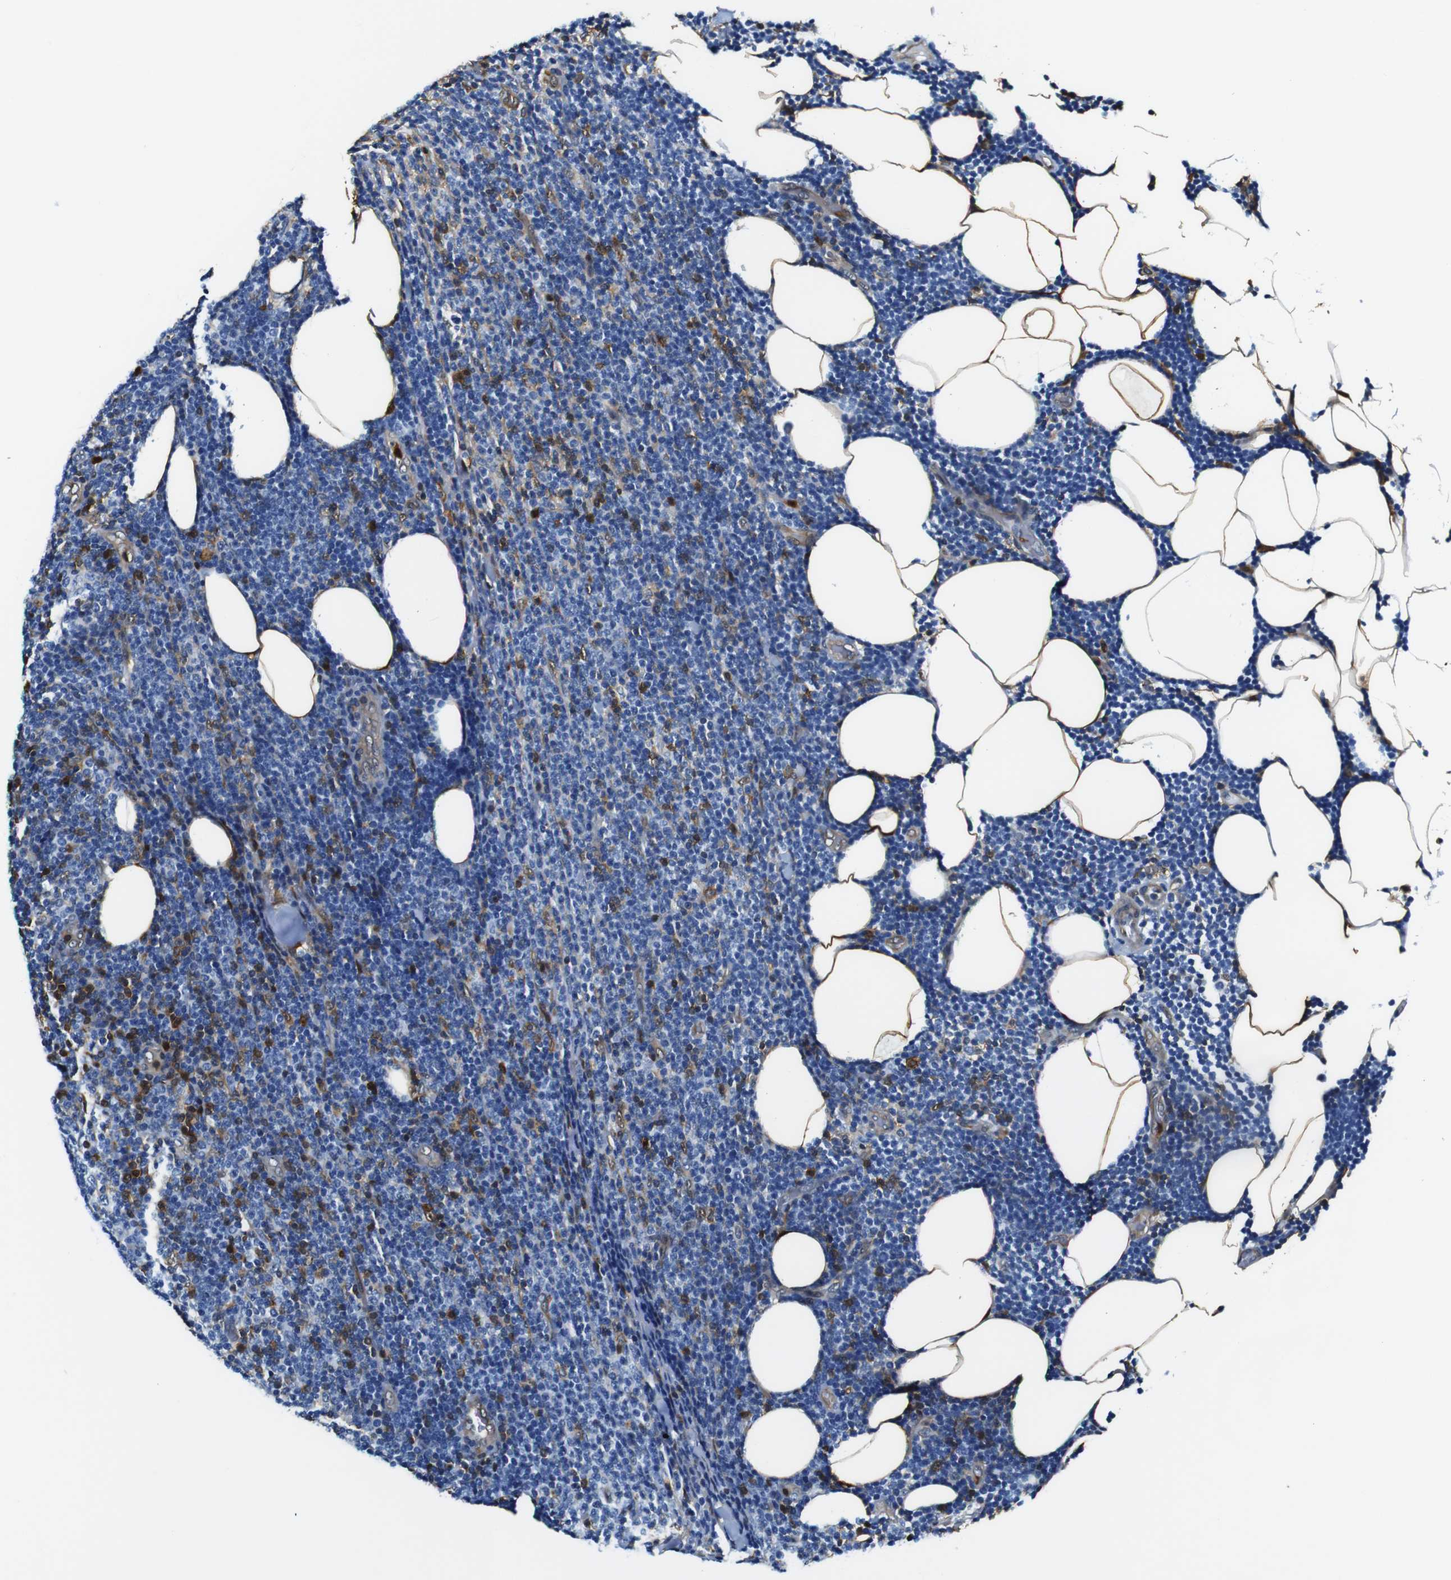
{"staining": {"intensity": "negative", "quantity": "none", "location": "none"}, "tissue": "lymphoma", "cell_type": "Tumor cells", "image_type": "cancer", "snomed": [{"axis": "morphology", "description": "Malignant lymphoma, non-Hodgkin's type, Low grade"}, {"axis": "topography", "description": "Lymph node"}], "caption": "IHC of malignant lymphoma, non-Hodgkin's type (low-grade) exhibits no staining in tumor cells.", "gene": "ANXA1", "patient": {"sex": "male", "age": 66}}